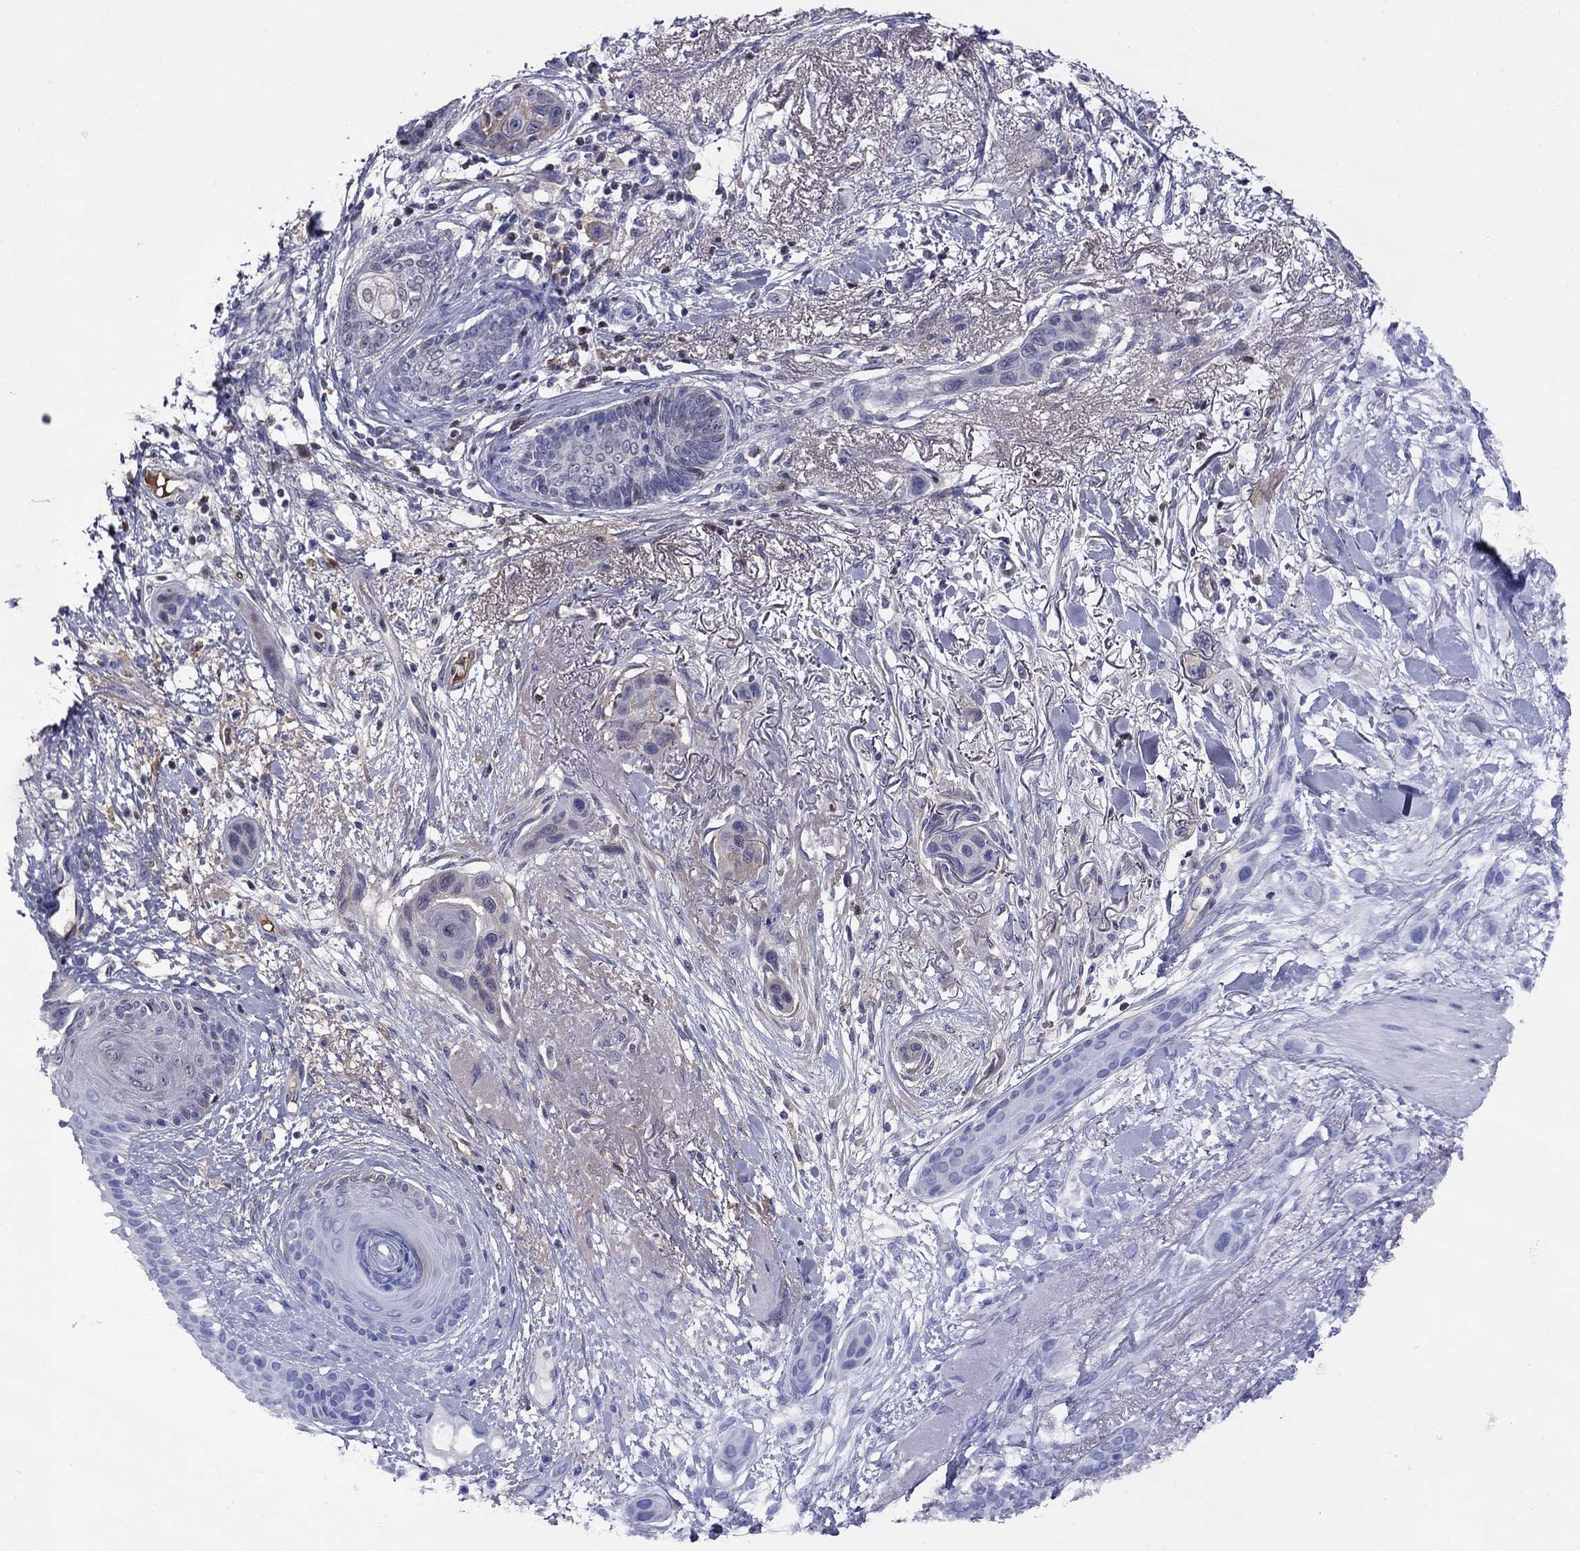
{"staining": {"intensity": "negative", "quantity": "none", "location": "none"}, "tissue": "skin cancer", "cell_type": "Tumor cells", "image_type": "cancer", "snomed": [{"axis": "morphology", "description": "Squamous cell carcinoma, NOS"}, {"axis": "topography", "description": "Skin"}], "caption": "Tumor cells are negative for brown protein staining in skin cancer (squamous cell carcinoma).", "gene": "APOA2", "patient": {"sex": "male", "age": 79}}